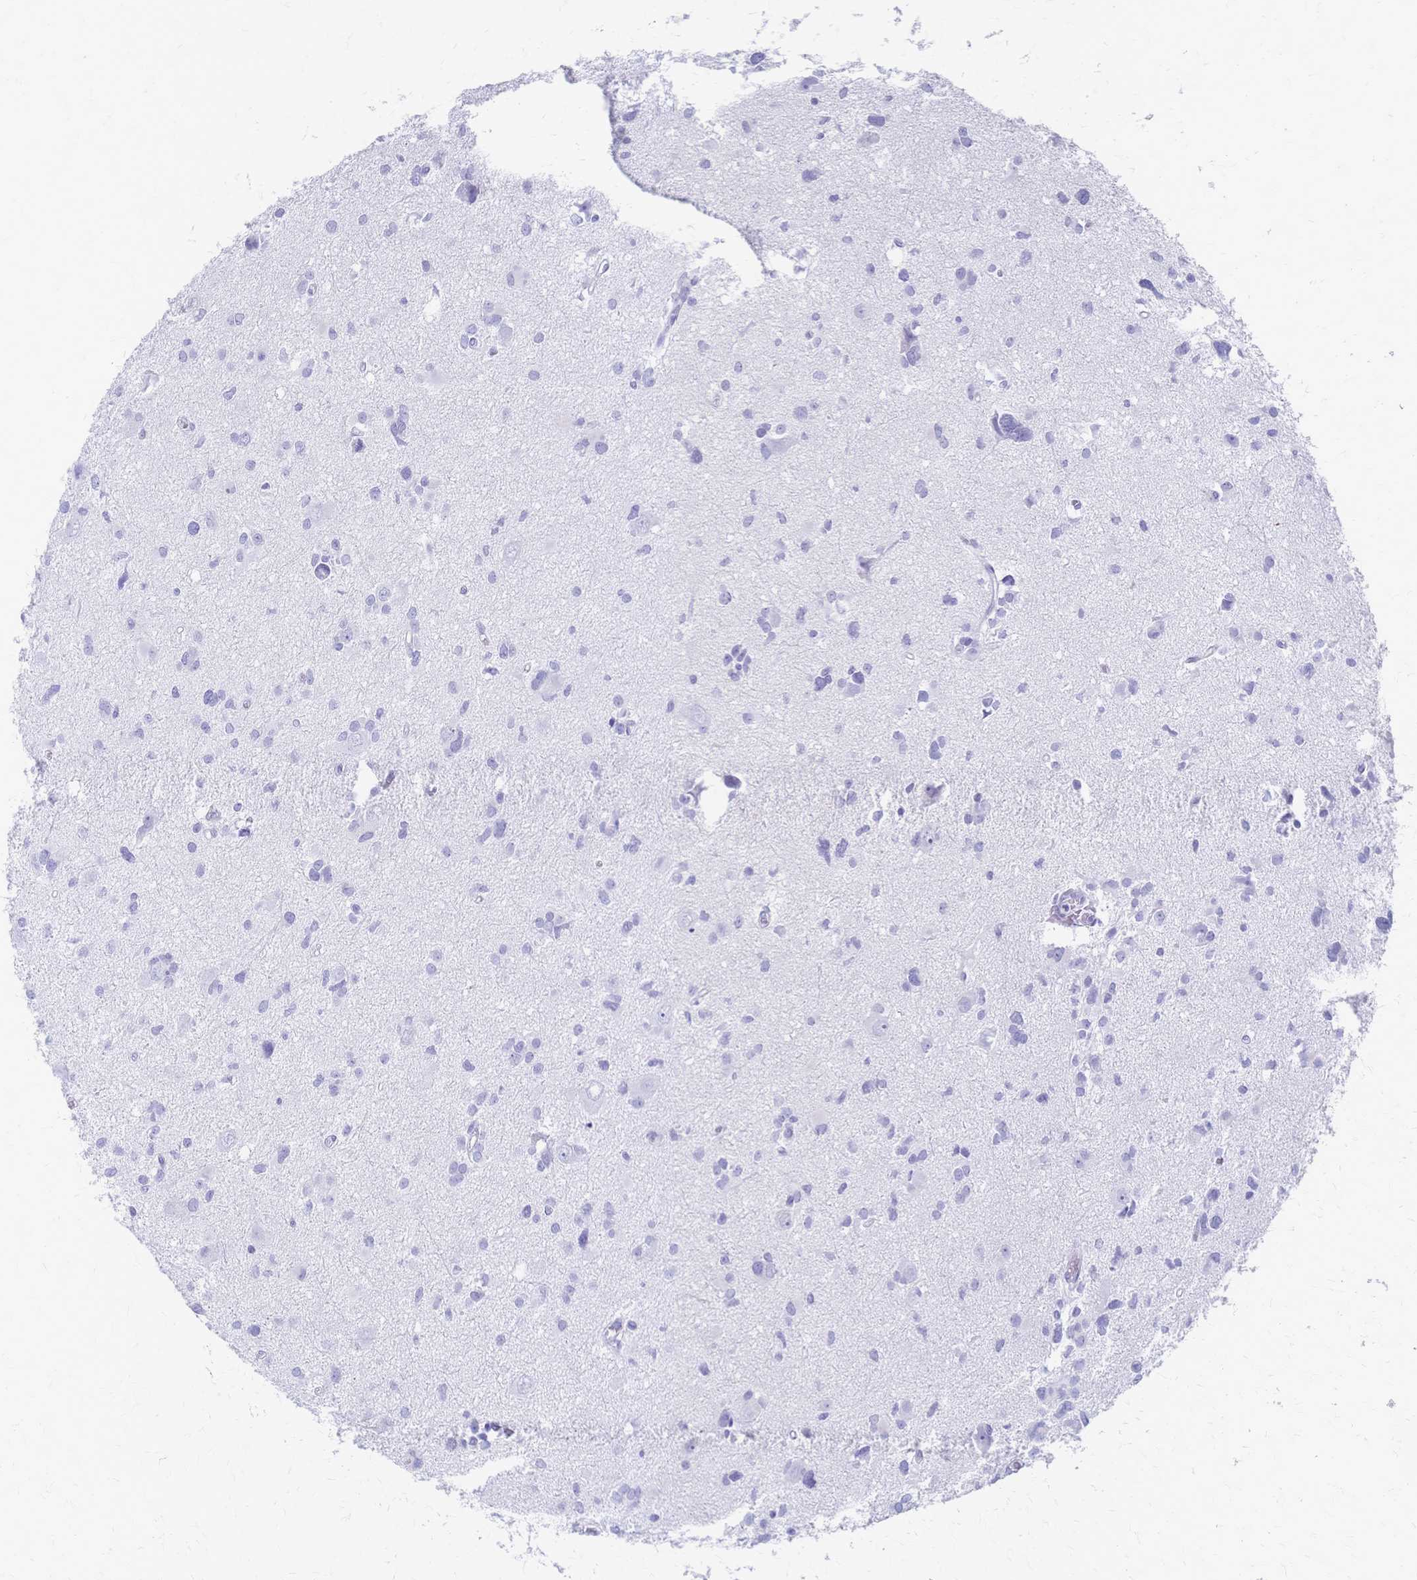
{"staining": {"intensity": "negative", "quantity": "none", "location": "none"}, "tissue": "glioma", "cell_type": "Tumor cells", "image_type": "cancer", "snomed": [{"axis": "morphology", "description": "Glioma, malignant, High grade"}, {"axis": "topography", "description": "Brain"}], "caption": "This is a micrograph of immunohistochemistry staining of glioma, which shows no staining in tumor cells.", "gene": "CYB5A", "patient": {"sex": "male", "age": 23}}